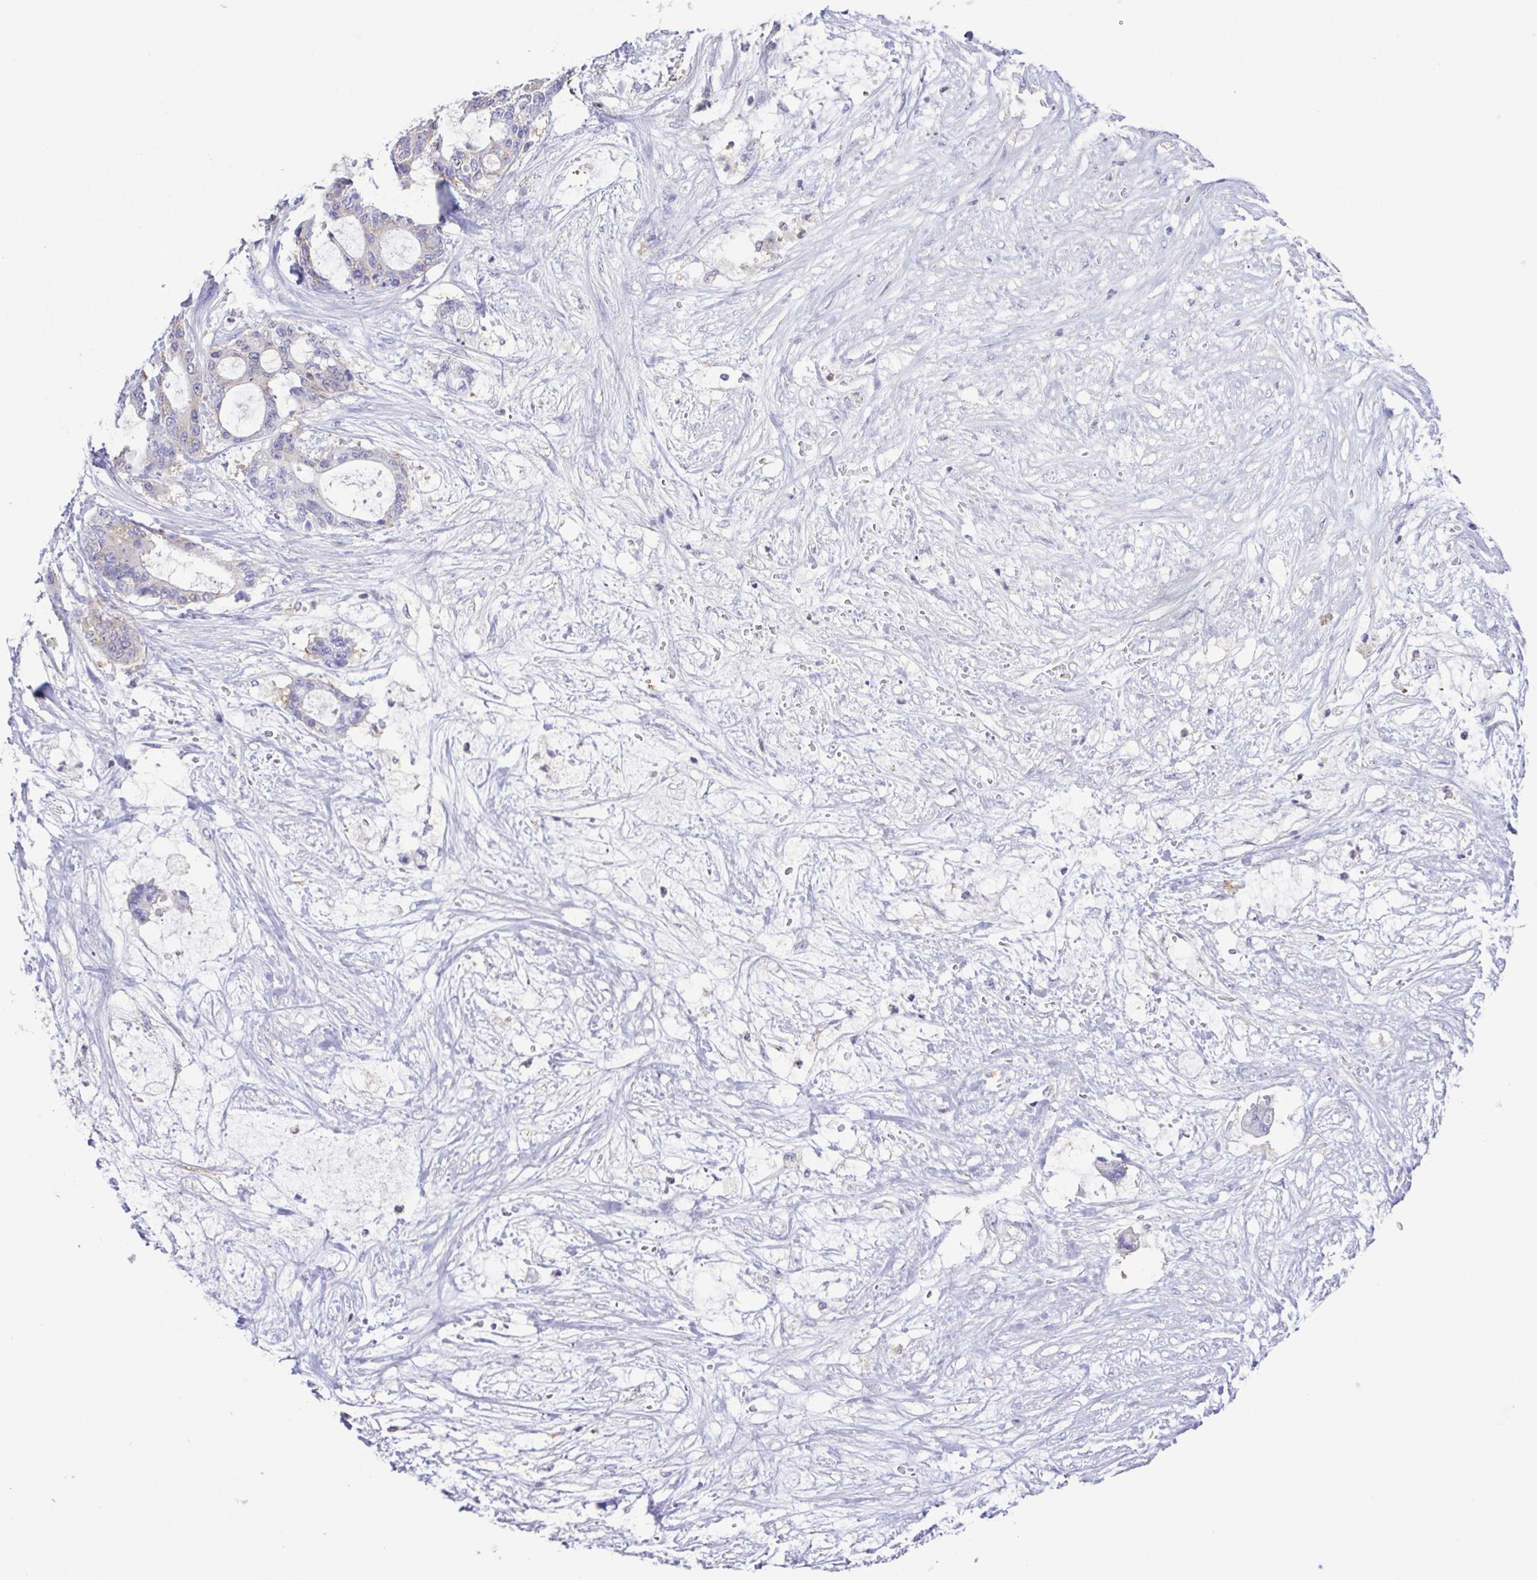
{"staining": {"intensity": "weak", "quantity": "25%-75%", "location": "cytoplasmic/membranous"}, "tissue": "liver cancer", "cell_type": "Tumor cells", "image_type": "cancer", "snomed": [{"axis": "morphology", "description": "Normal tissue, NOS"}, {"axis": "morphology", "description": "Cholangiocarcinoma"}, {"axis": "topography", "description": "Liver"}, {"axis": "topography", "description": "Peripheral nerve tissue"}], "caption": "The histopathology image displays immunohistochemical staining of liver cancer (cholangiocarcinoma). There is weak cytoplasmic/membranous positivity is seen in about 25%-75% of tumor cells.", "gene": "CYP17A1", "patient": {"sex": "female", "age": 73}}